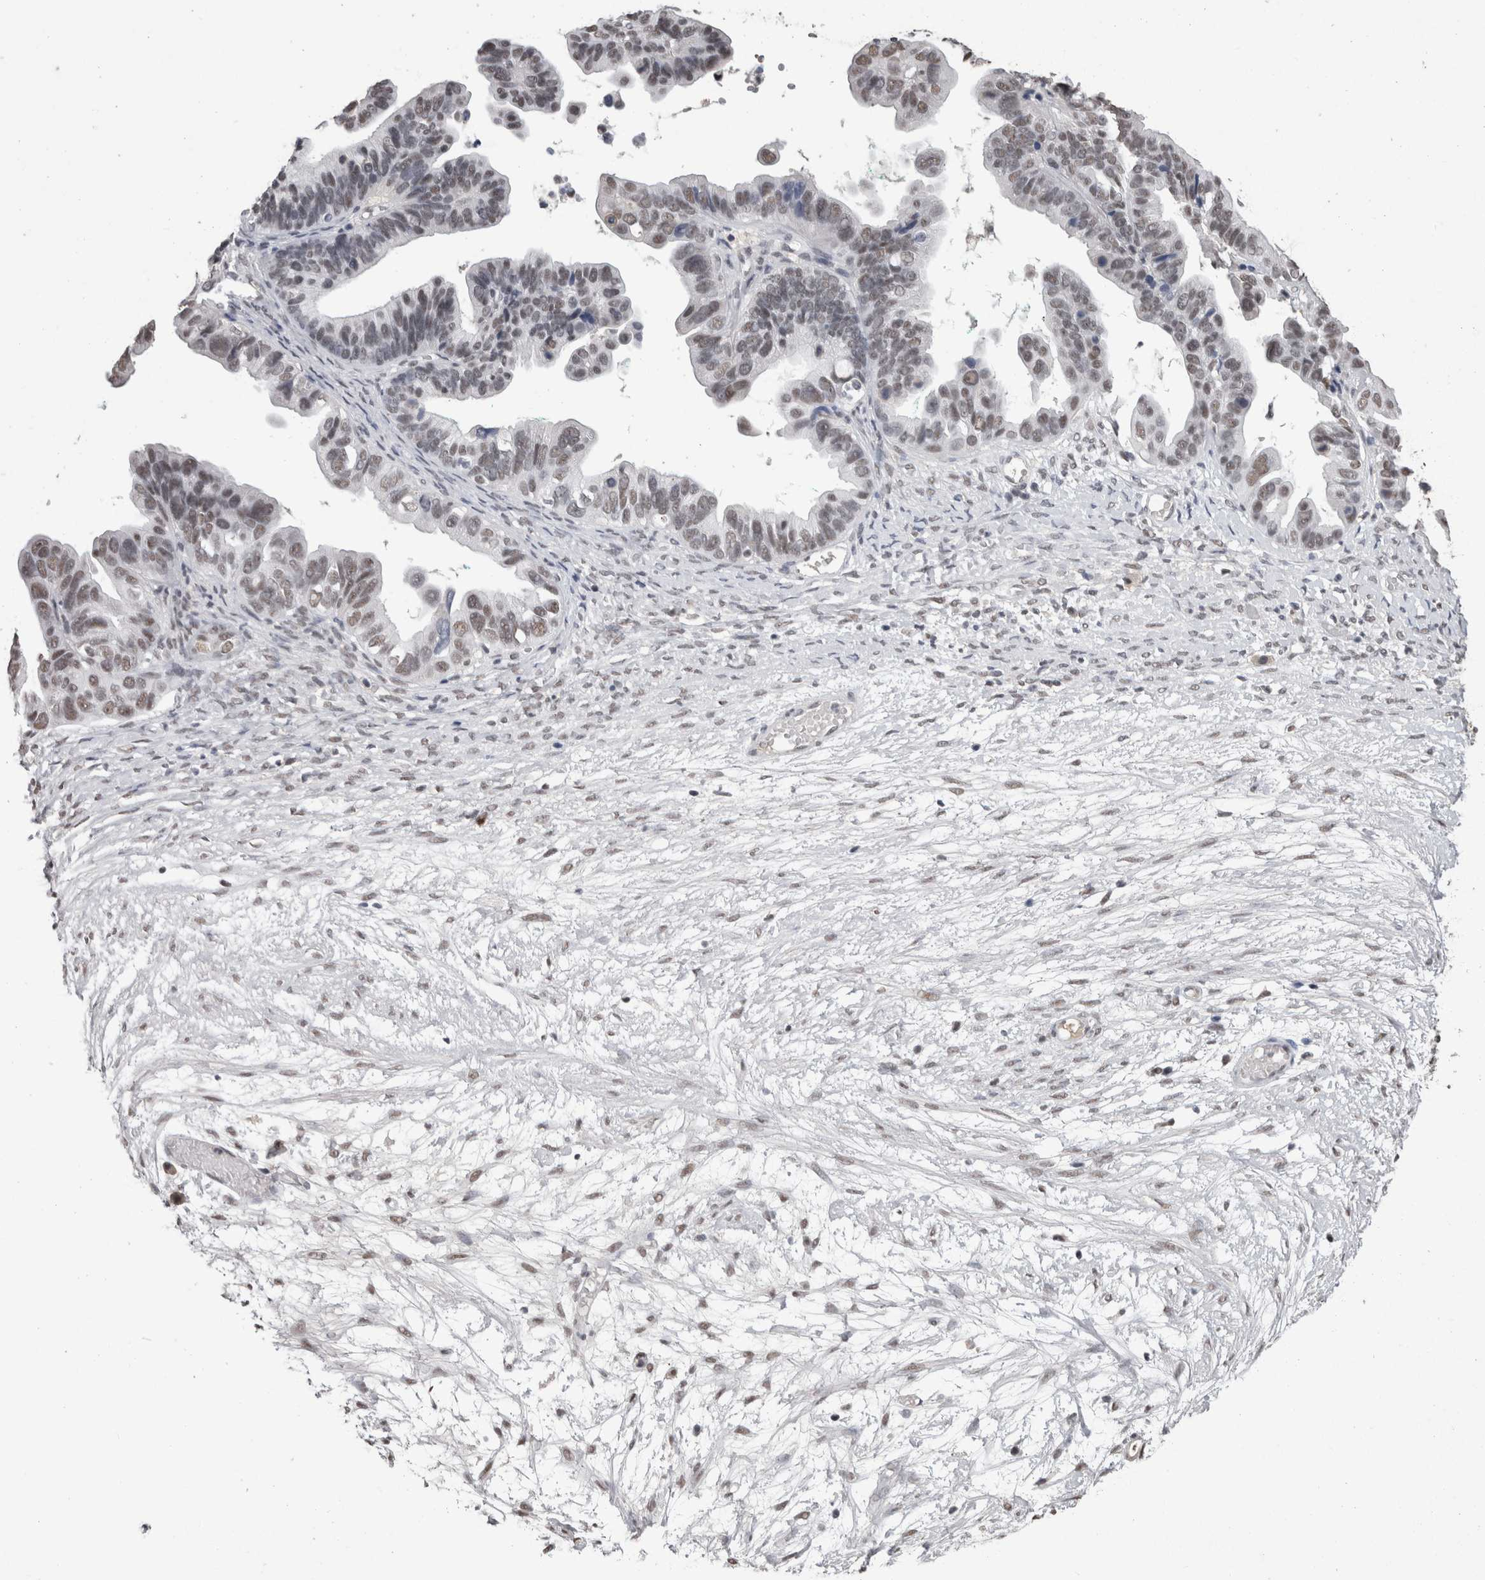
{"staining": {"intensity": "moderate", "quantity": ">75%", "location": "nuclear"}, "tissue": "ovarian cancer", "cell_type": "Tumor cells", "image_type": "cancer", "snomed": [{"axis": "morphology", "description": "Cystadenocarcinoma, serous, NOS"}, {"axis": "topography", "description": "Ovary"}], "caption": "The immunohistochemical stain labels moderate nuclear positivity in tumor cells of ovarian cancer tissue.", "gene": "DDX17", "patient": {"sex": "female", "age": 56}}